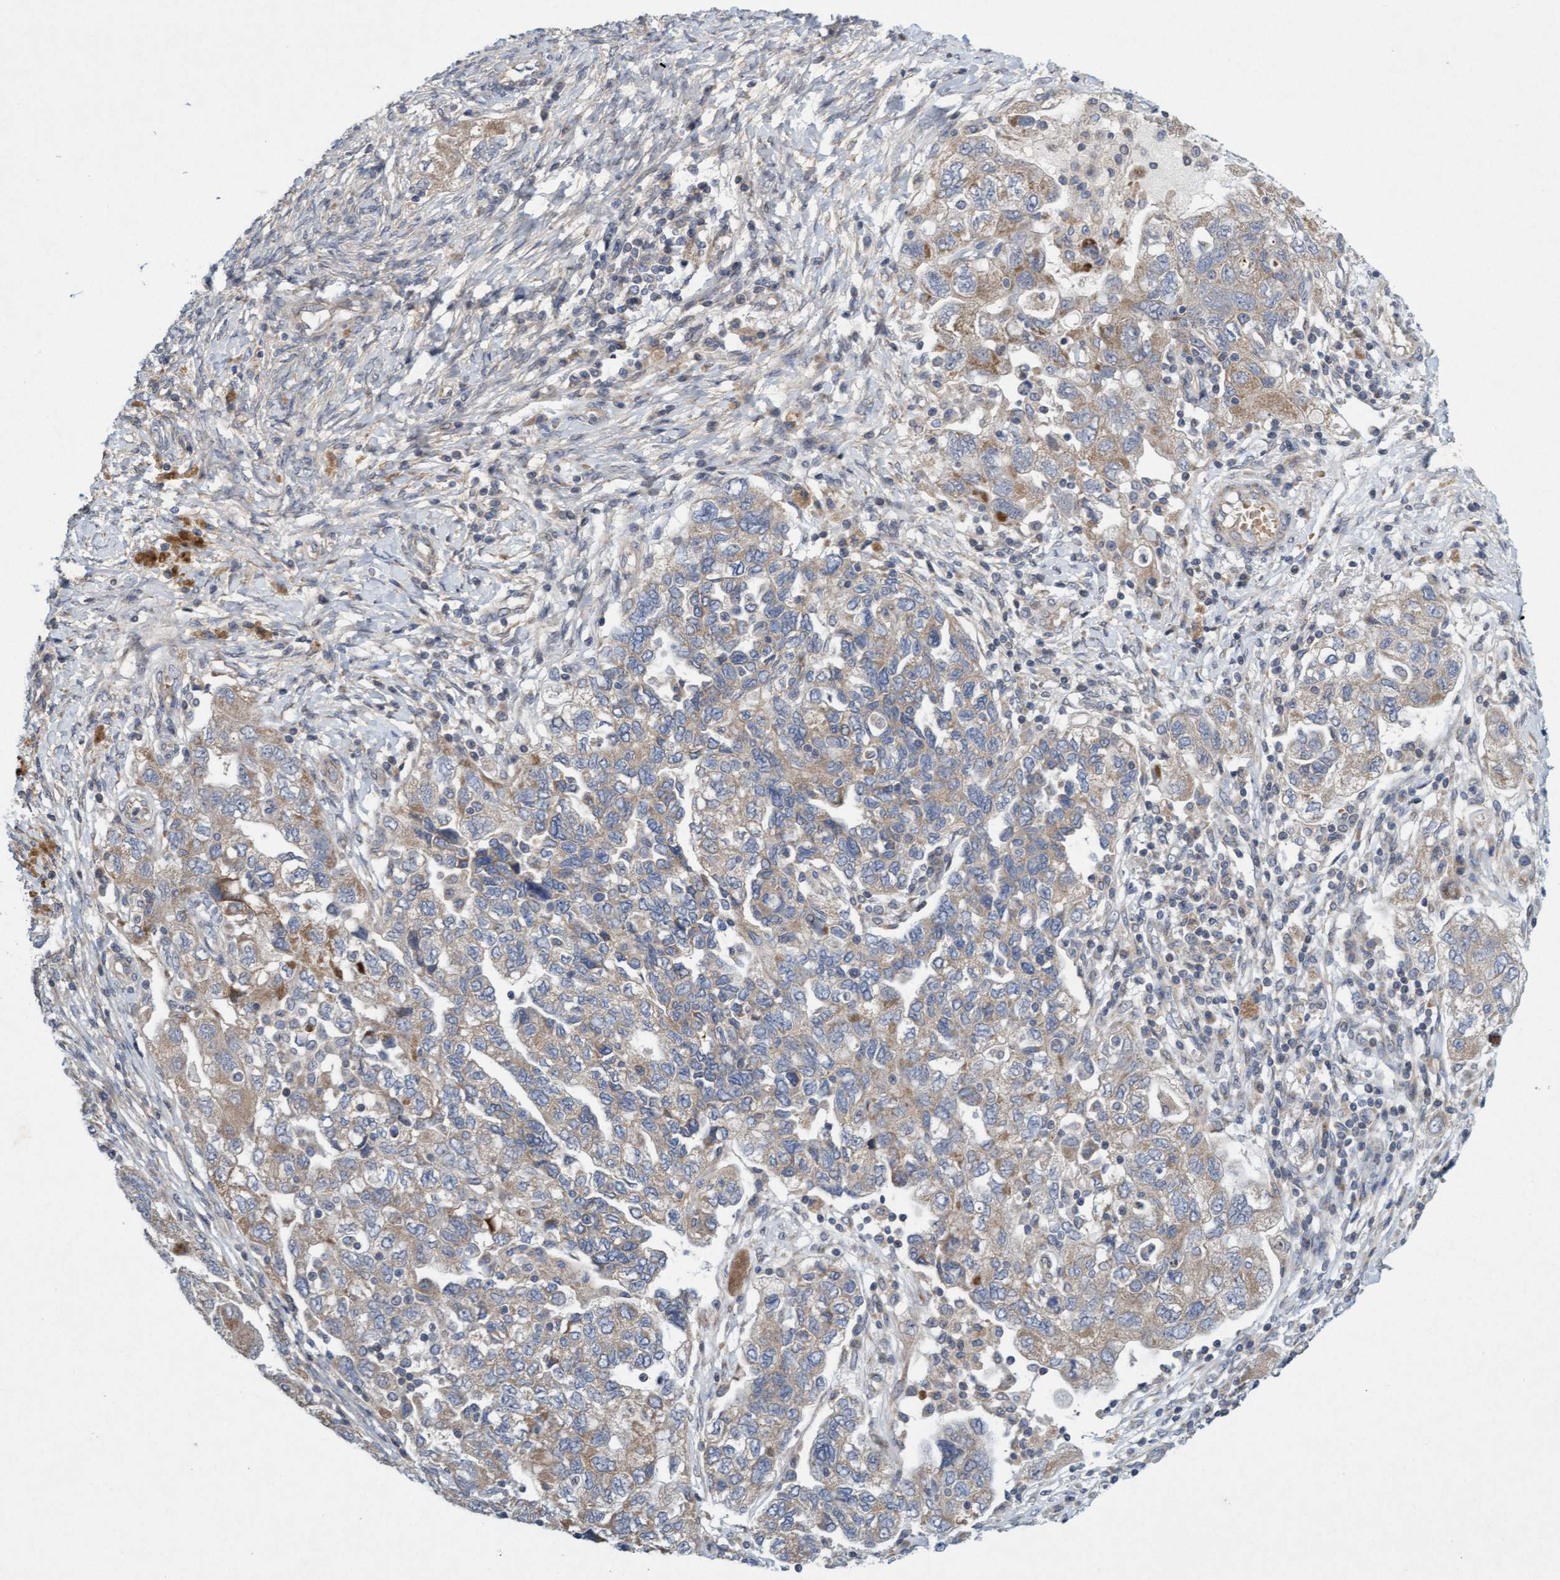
{"staining": {"intensity": "weak", "quantity": "25%-75%", "location": "cytoplasmic/membranous"}, "tissue": "ovarian cancer", "cell_type": "Tumor cells", "image_type": "cancer", "snomed": [{"axis": "morphology", "description": "Carcinoma, NOS"}, {"axis": "morphology", "description": "Cystadenocarcinoma, serous, NOS"}, {"axis": "topography", "description": "Ovary"}], "caption": "There is low levels of weak cytoplasmic/membranous expression in tumor cells of ovarian cancer, as demonstrated by immunohistochemical staining (brown color).", "gene": "DDHD2", "patient": {"sex": "female", "age": 69}}